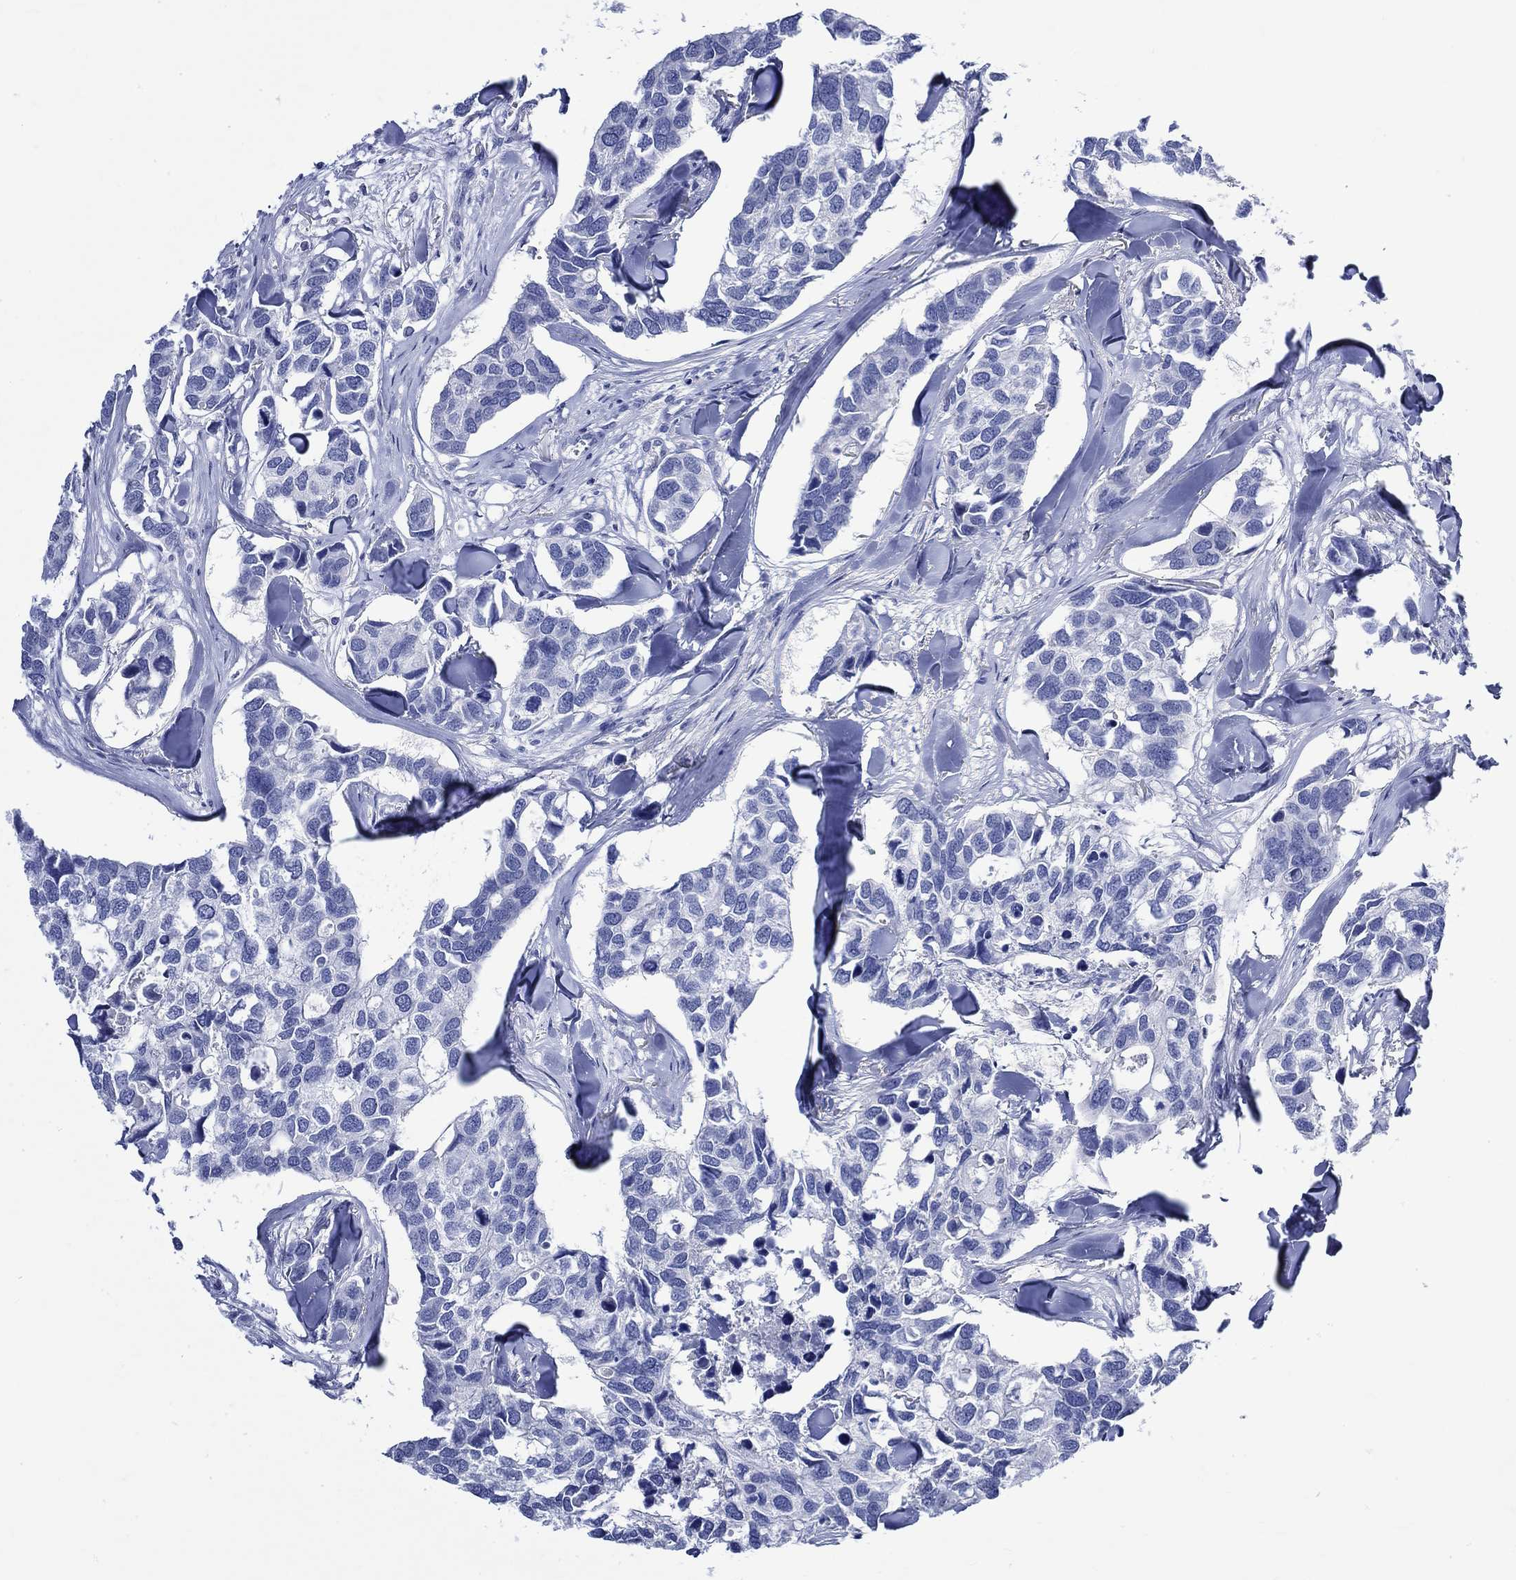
{"staining": {"intensity": "negative", "quantity": "none", "location": "none"}, "tissue": "breast cancer", "cell_type": "Tumor cells", "image_type": "cancer", "snomed": [{"axis": "morphology", "description": "Duct carcinoma"}, {"axis": "topography", "description": "Breast"}], "caption": "A histopathology image of human breast cancer (infiltrating ductal carcinoma) is negative for staining in tumor cells.", "gene": "NRIP3", "patient": {"sex": "female", "age": 83}}